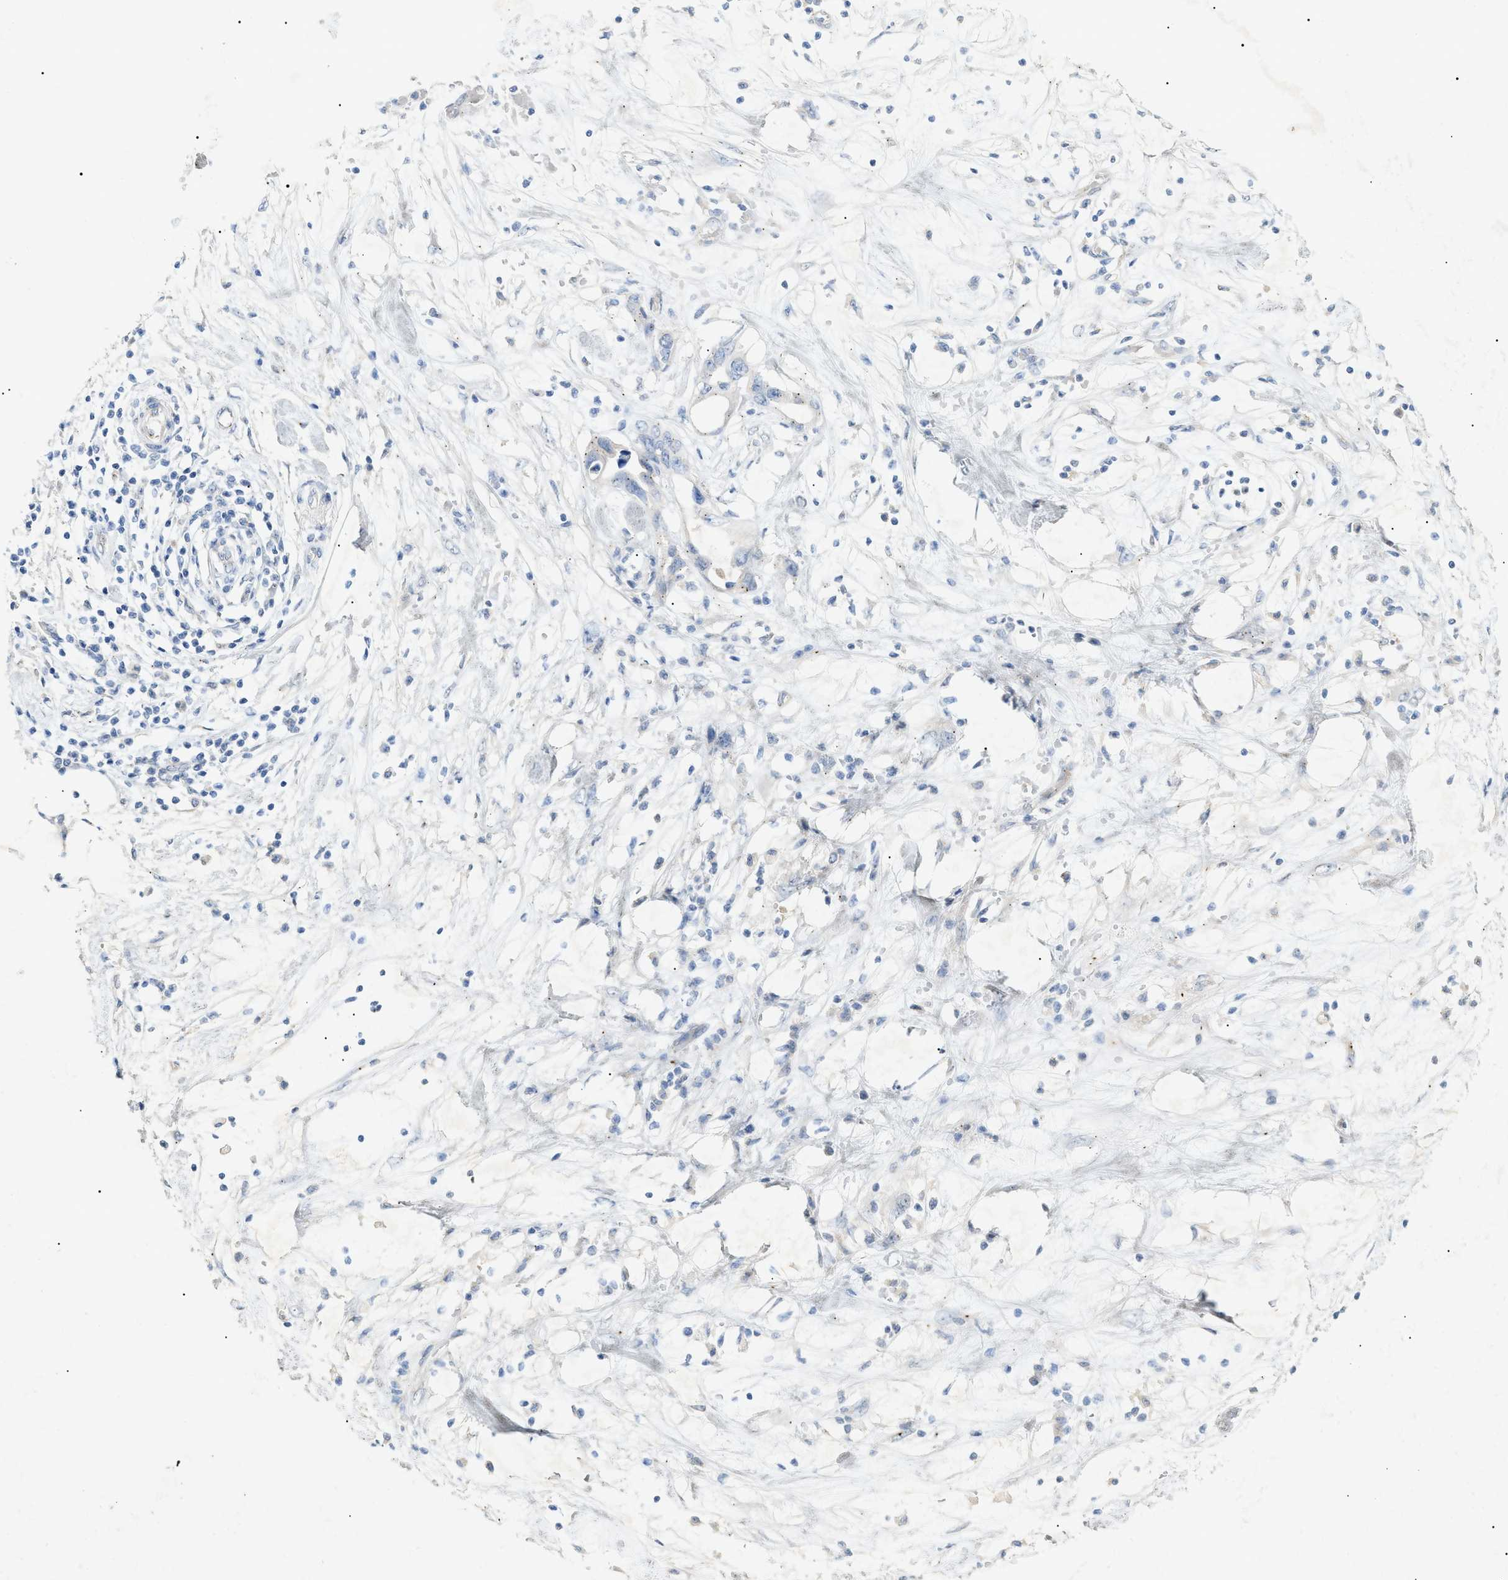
{"staining": {"intensity": "negative", "quantity": "none", "location": "none"}, "tissue": "pancreatic cancer", "cell_type": "Tumor cells", "image_type": "cancer", "snomed": [{"axis": "morphology", "description": "Adenocarcinoma, NOS"}, {"axis": "topography", "description": "Pancreas"}], "caption": "There is no significant positivity in tumor cells of adenocarcinoma (pancreatic). (DAB immunohistochemistry (IHC) visualized using brightfield microscopy, high magnification).", "gene": "SLC25A31", "patient": {"sex": "female", "age": 57}}